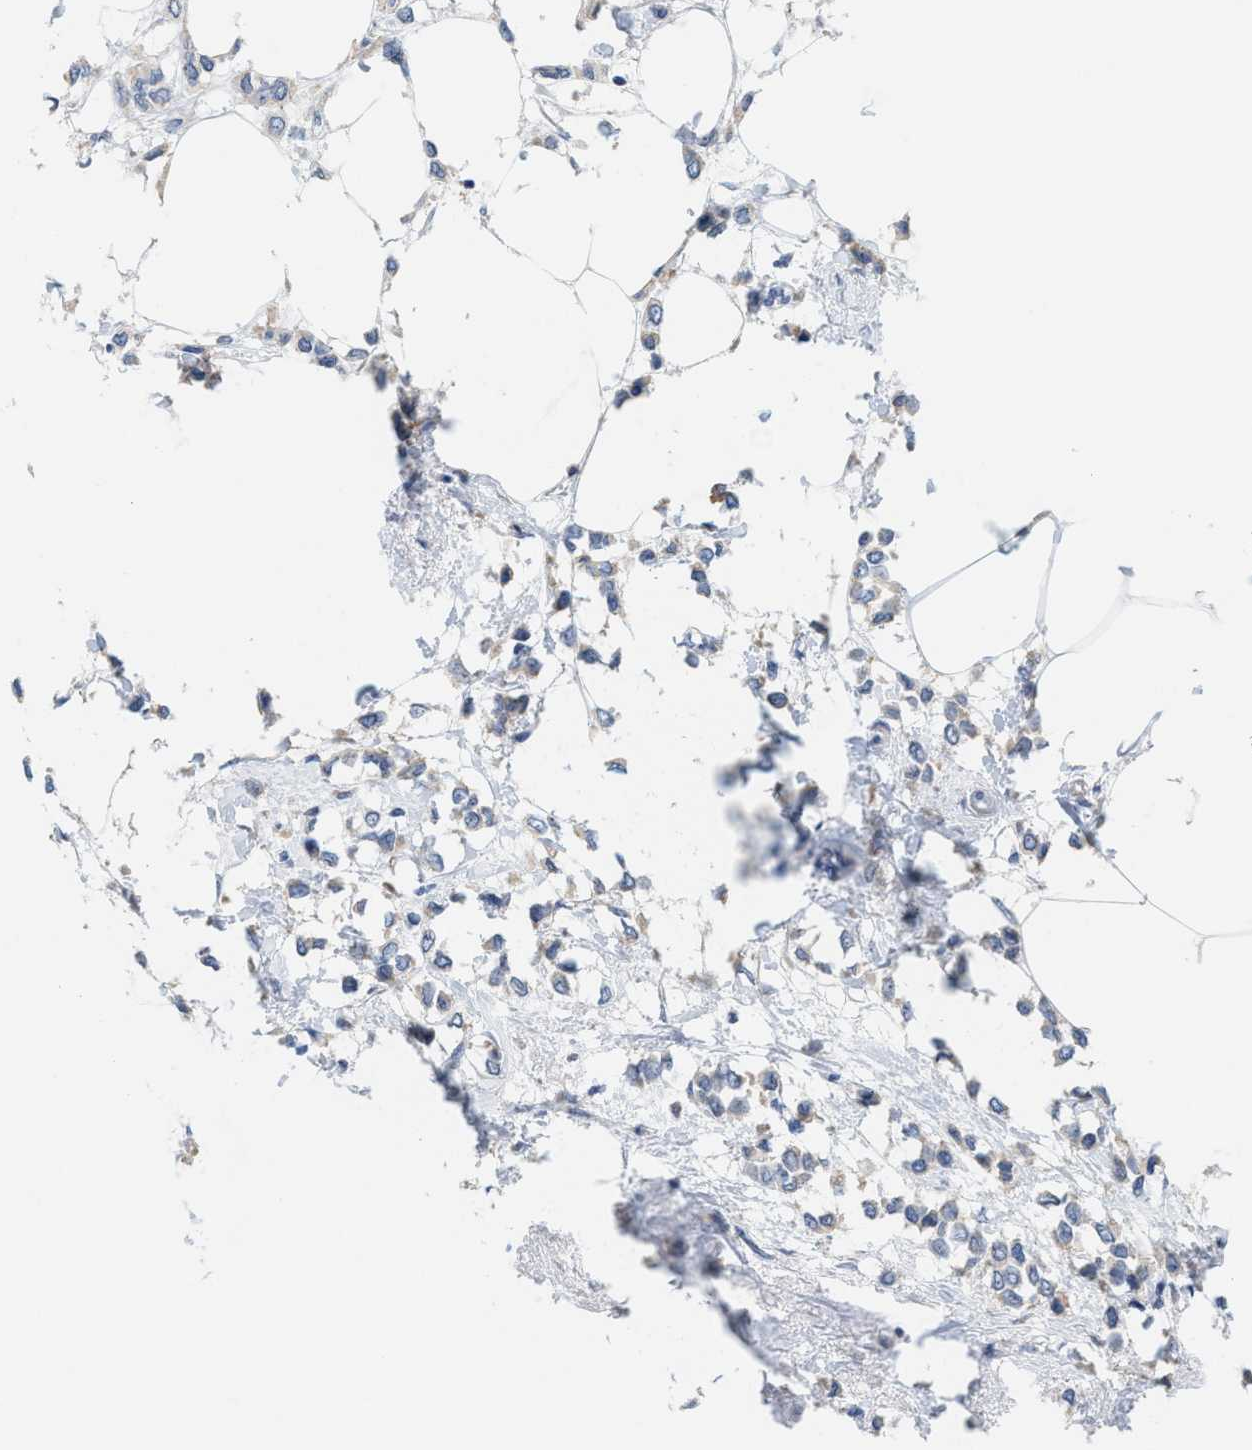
{"staining": {"intensity": "negative", "quantity": "none", "location": "none"}, "tissue": "breast cancer", "cell_type": "Tumor cells", "image_type": "cancer", "snomed": [{"axis": "morphology", "description": "Lobular carcinoma"}, {"axis": "topography", "description": "Breast"}], "caption": "A high-resolution image shows immunohistochemistry staining of lobular carcinoma (breast), which exhibits no significant expression in tumor cells.", "gene": "KIFC3", "patient": {"sex": "female", "age": 51}}